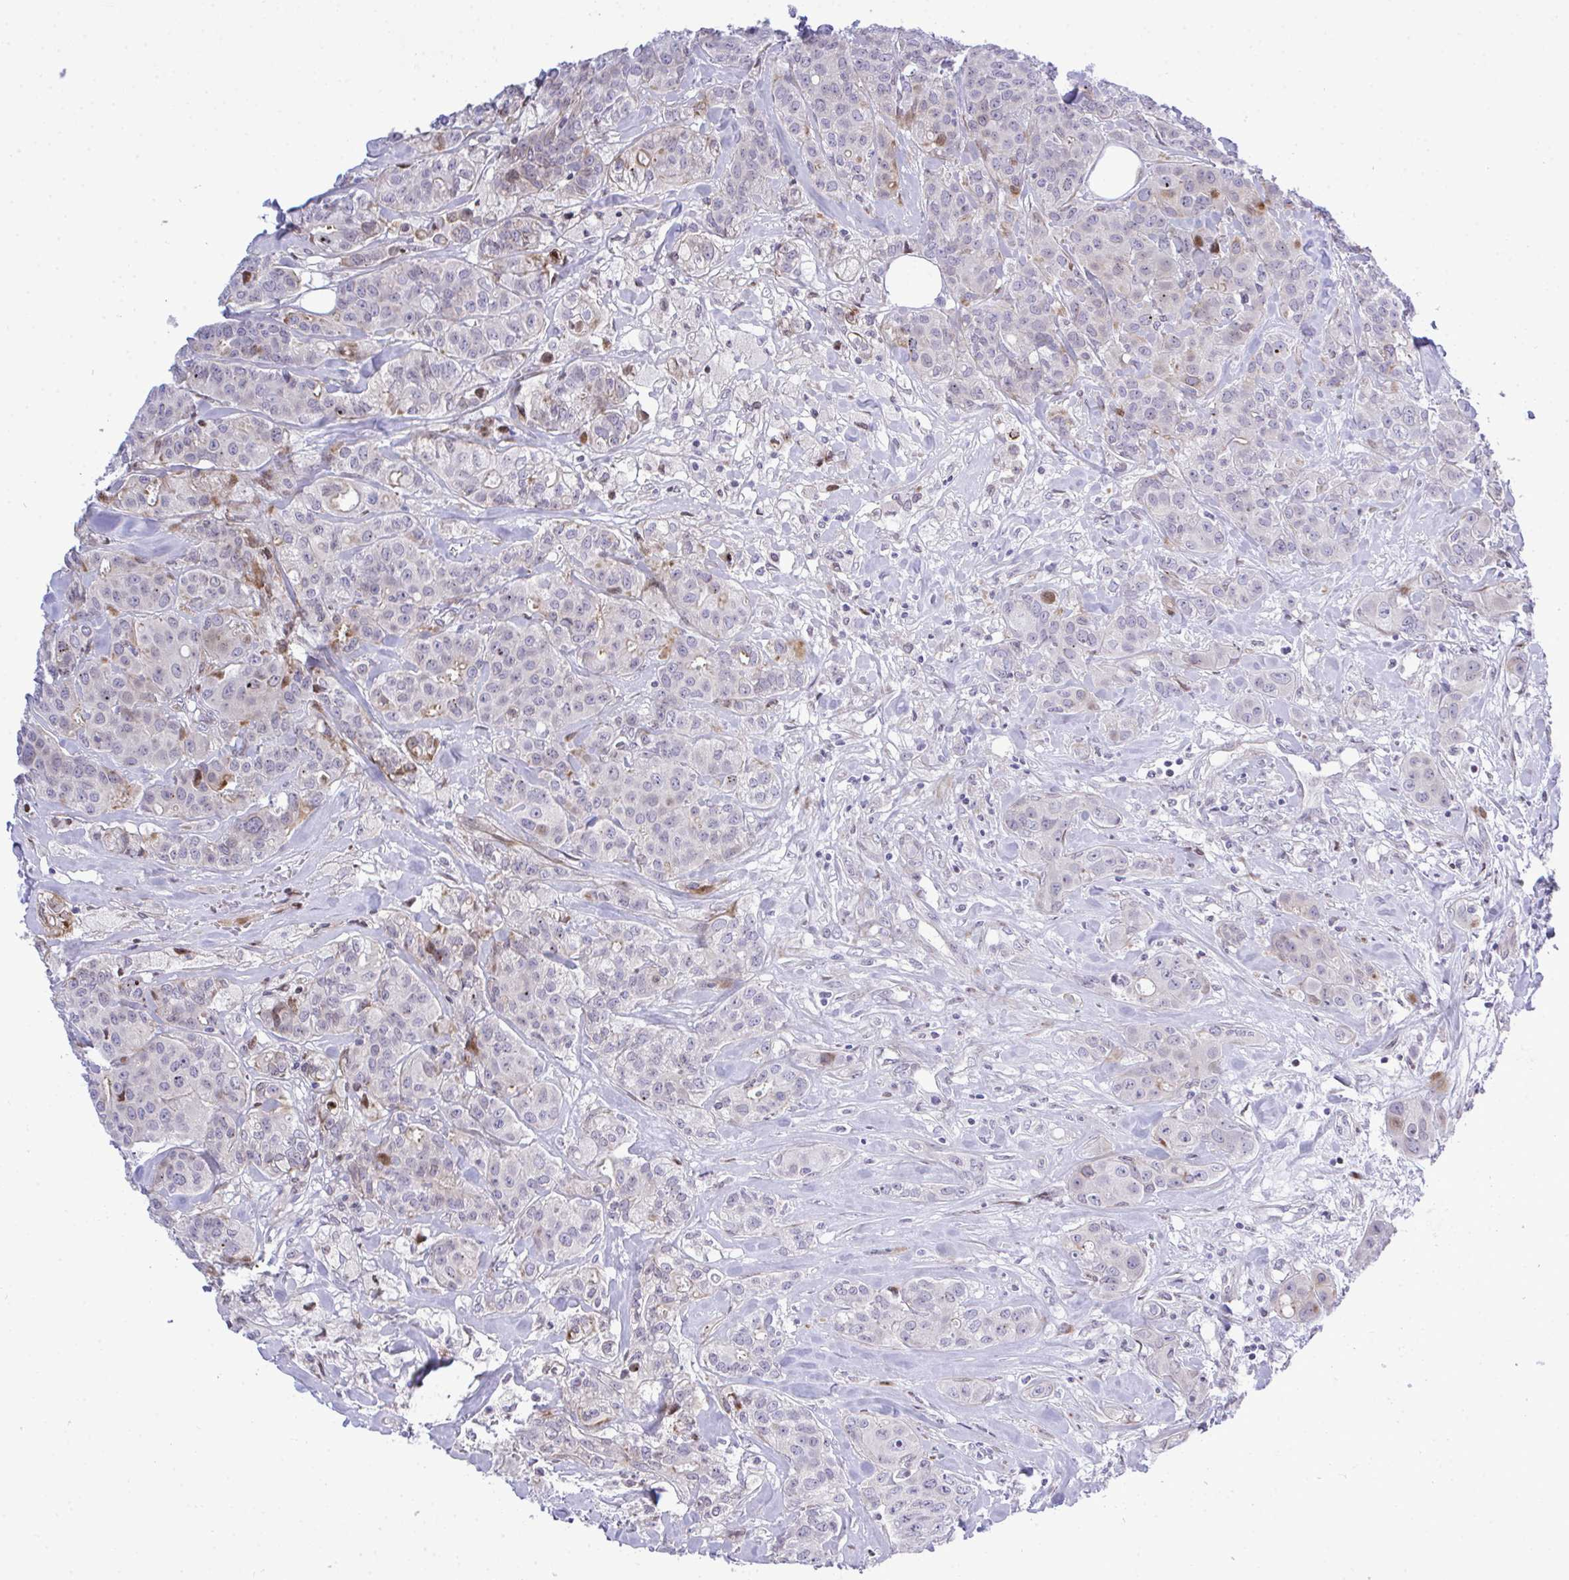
{"staining": {"intensity": "weak", "quantity": "<25%", "location": "nuclear"}, "tissue": "breast cancer", "cell_type": "Tumor cells", "image_type": "cancer", "snomed": [{"axis": "morphology", "description": "Normal tissue, NOS"}, {"axis": "morphology", "description": "Duct carcinoma"}, {"axis": "topography", "description": "Breast"}], "caption": "The photomicrograph exhibits no significant positivity in tumor cells of breast infiltrating ductal carcinoma.", "gene": "CASTOR2", "patient": {"sex": "female", "age": 43}}